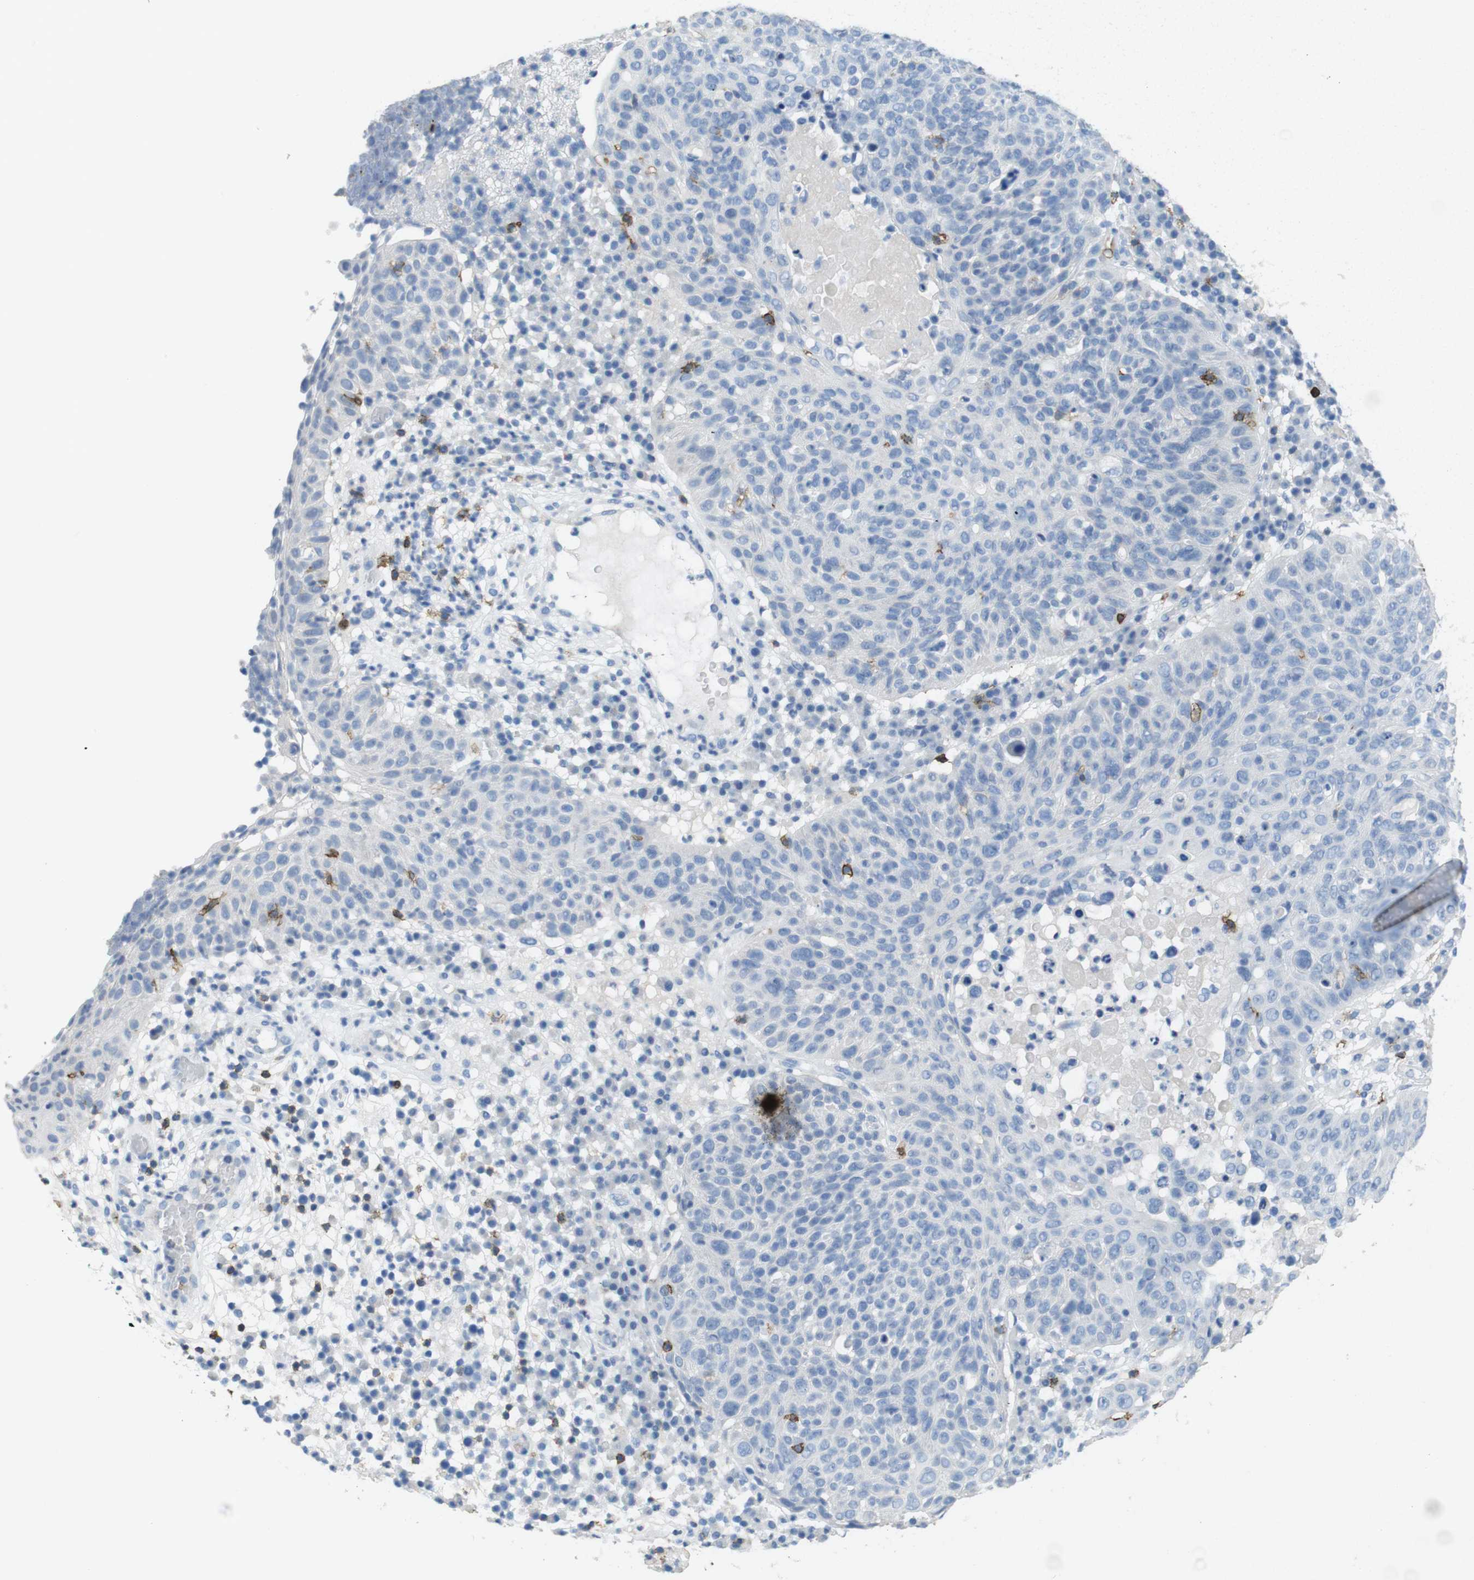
{"staining": {"intensity": "negative", "quantity": "none", "location": "none"}, "tissue": "skin cancer", "cell_type": "Tumor cells", "image_type": "cancer", "snomed": [{"axis": "morphology", "description": "Squamous cell carcinoma in situ, NOS"}, {"axis": "morphology", "description": "Squamous cell carcinoma, NOS"}, {"axis": "topography", "description": "Skin"}], "caption": "Immunohistochemistry photomicrograph of skin squamous cell carcinoma in situ stained for a protein (brown), which shows no expression in tumor cells.", "gene": "CD5", "patient": {"sex": "male", "age": 93}}